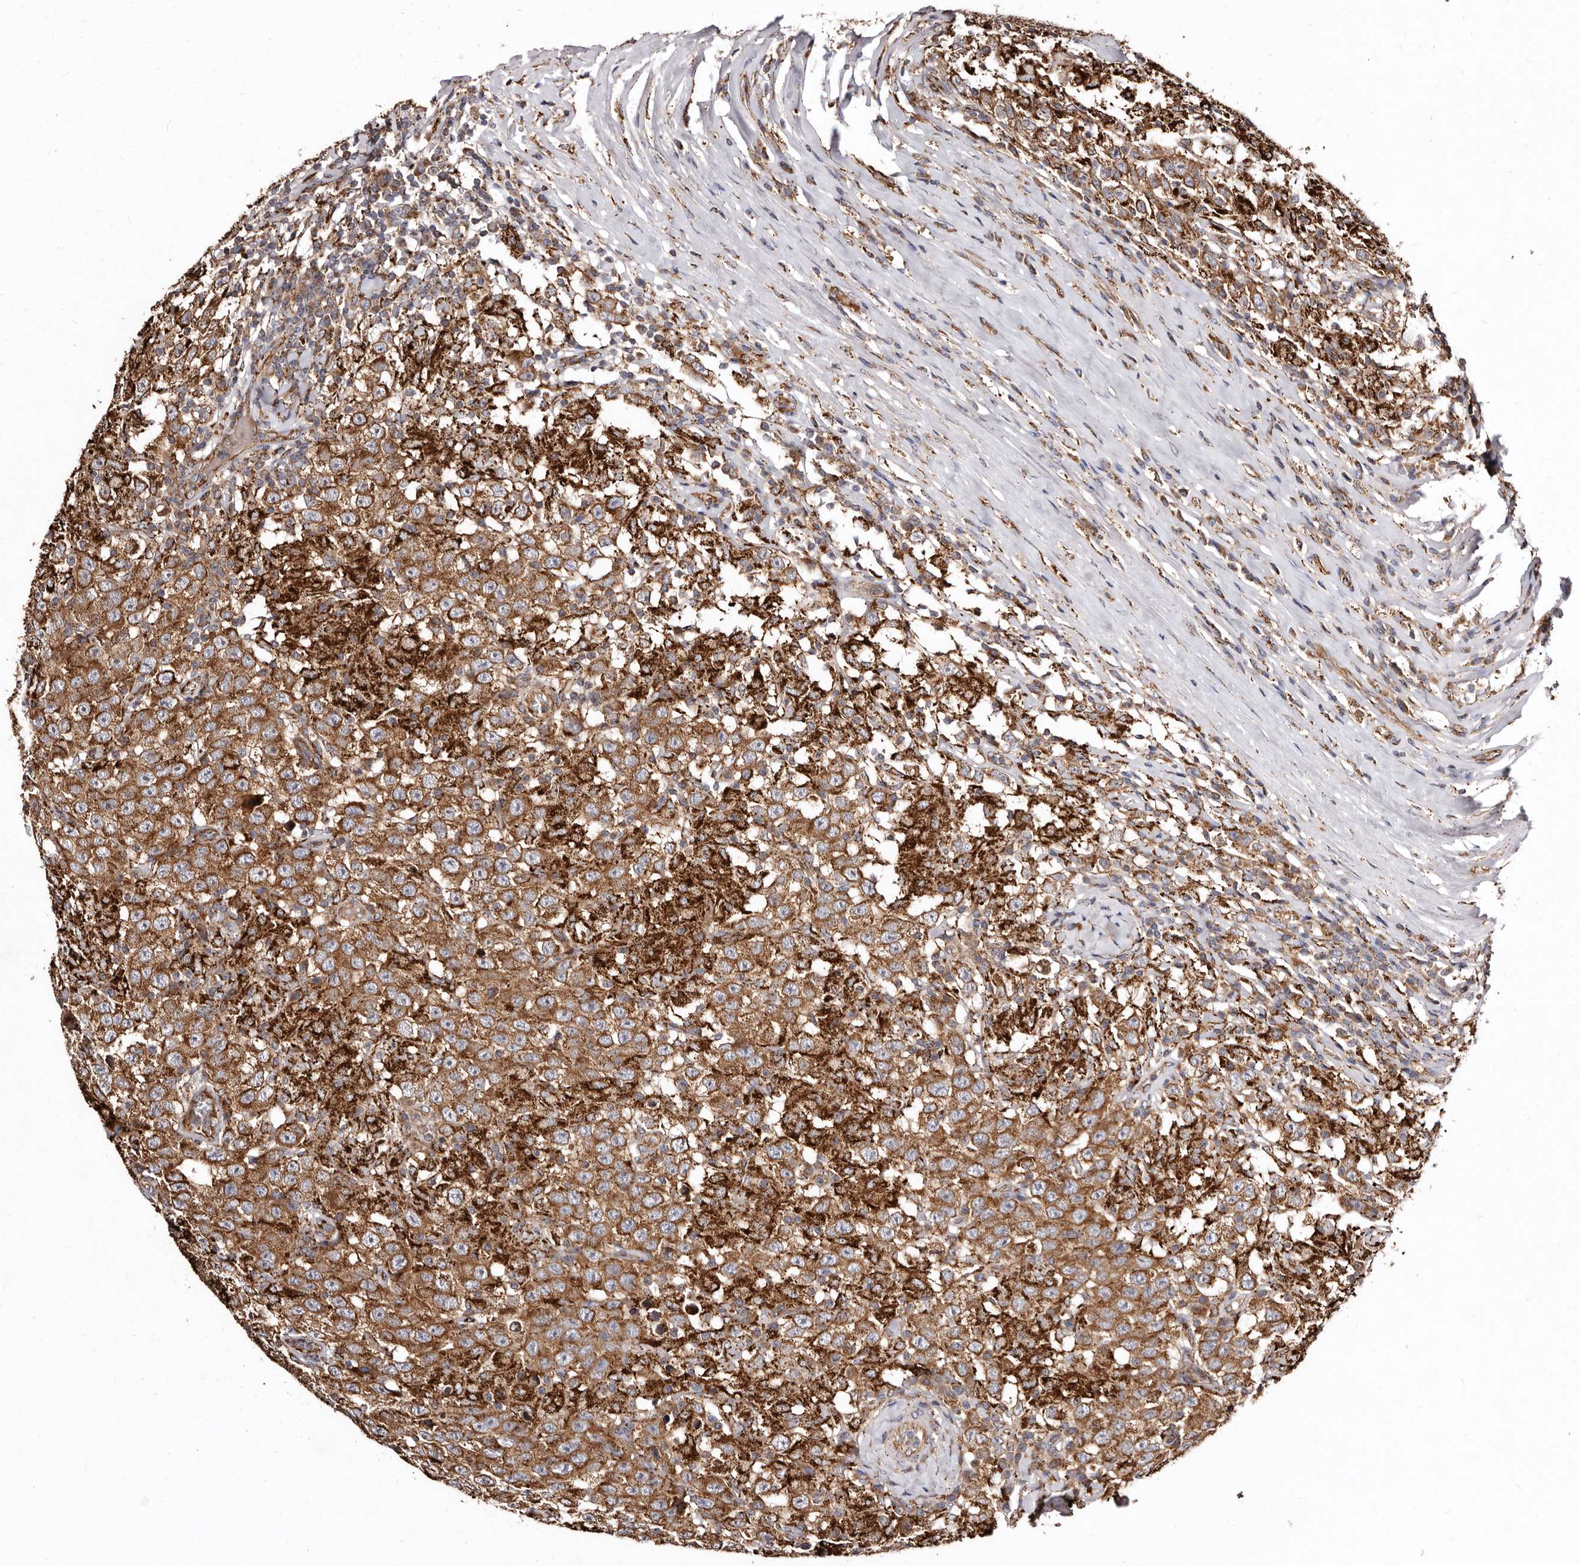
{"staining": {"intensity": "strong", "quantity": ">75%", "location": "cytoplasmic/membranous"}, "tissue": "testis cancer", "cell_type": "Tumor cells", "image_type": "cancer", "snomed": [{"axis": "morphology", "description": "Seminoma, NOS"}, {"axis": "topography", "description": "Testis"}], "caption": "The immunohistochemical stain shows strong cytoplasmic/membranous staining in tumor cells of testis cancer (seminoma) tissue. (DAB (3,3'-diaminobenzidine) IHC, brown staining for protein, blue staining for nuclei).", "gene": "LUZP1", "patient": {"sex": "male", "age": 41}}